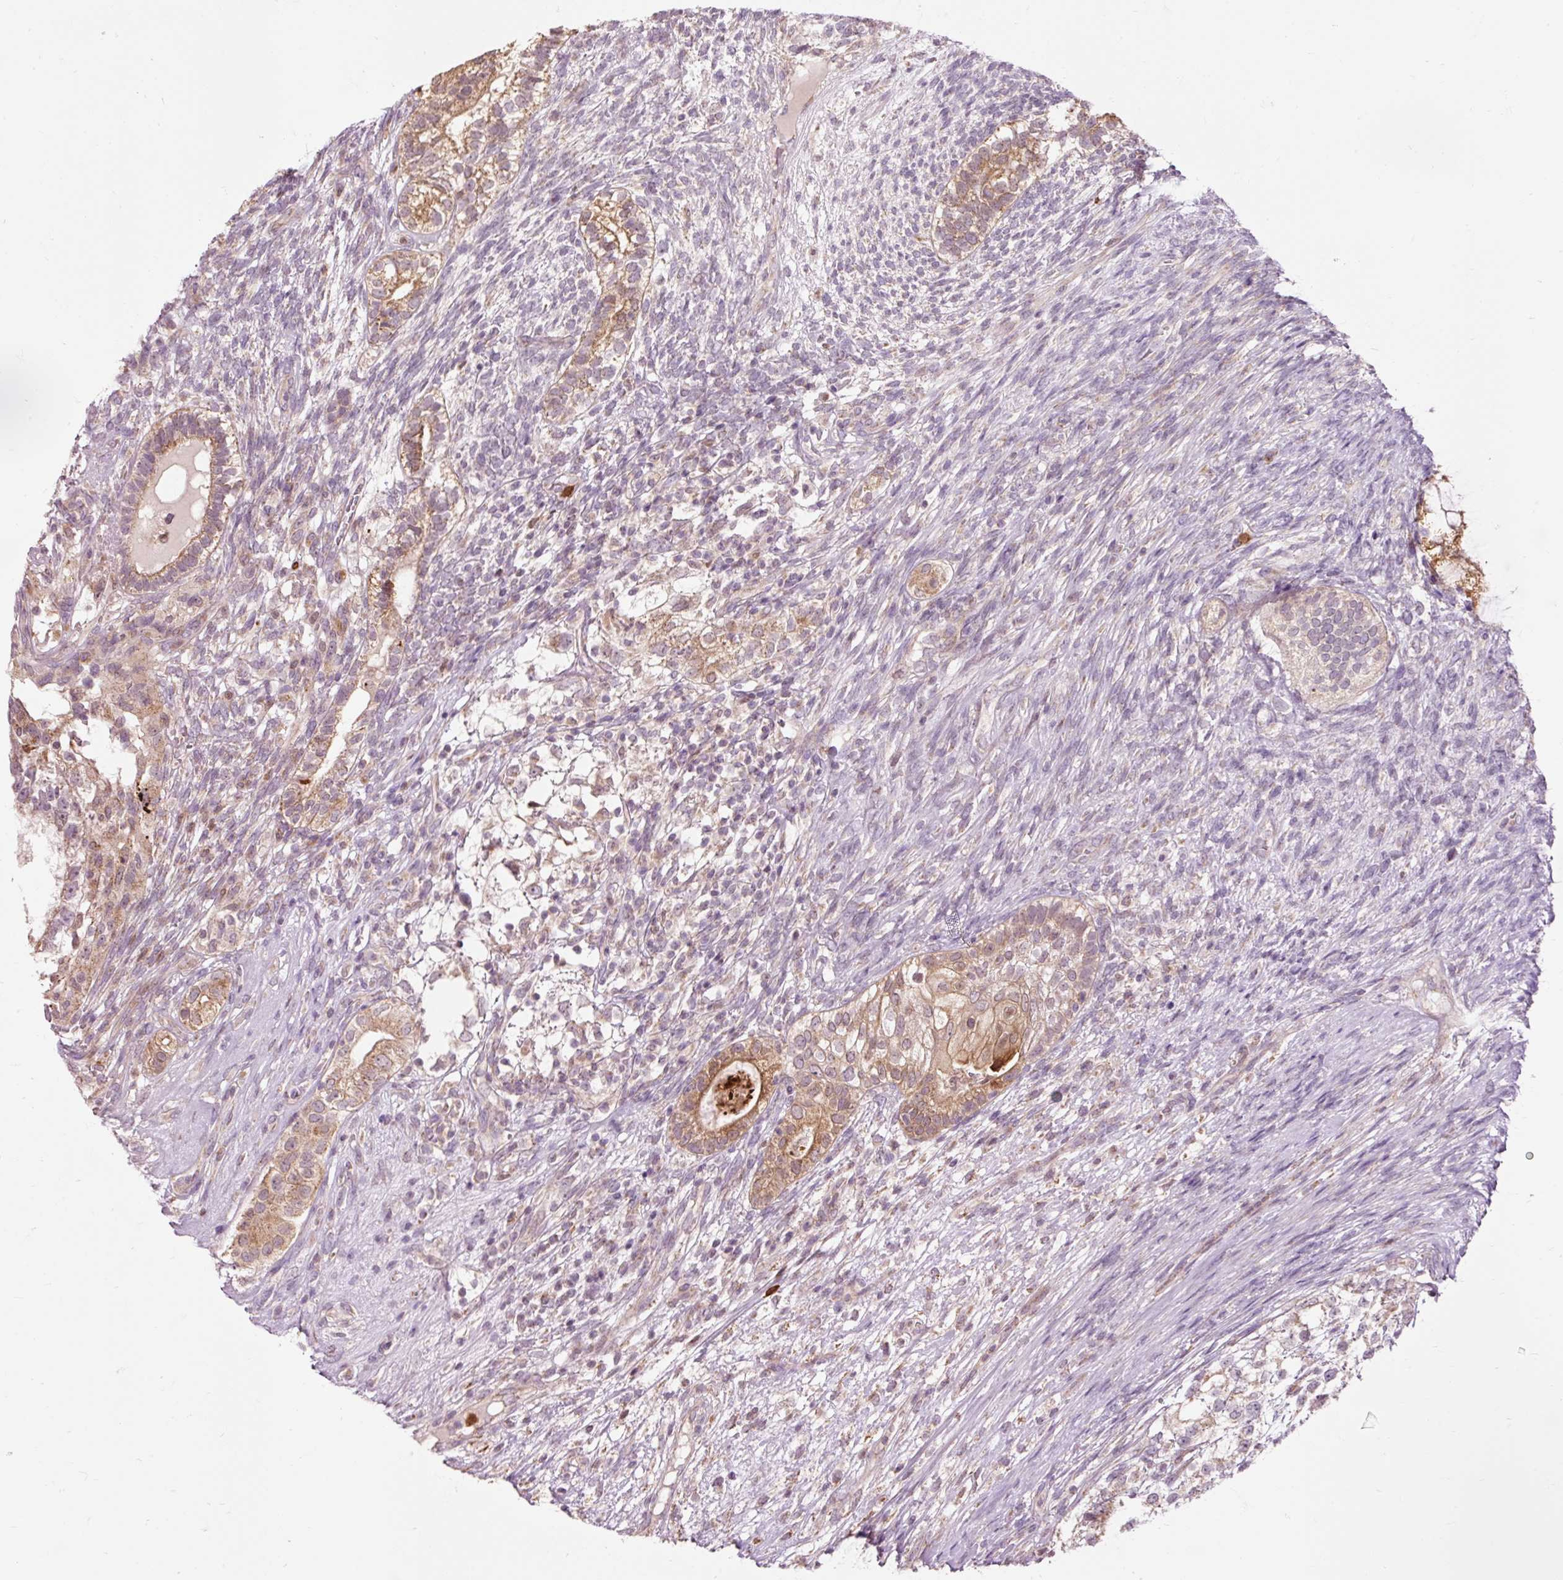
{"staining": {"intensity": "moderate", "quantity": ">75%", "location": "cytoplasmic/membranous"}, "tissue": "testis cancer", "cell_type": "Tumor cells", "image_type": "cancer", "snomed": [{"axis": "morphology", "description": "Seminoma, NOS"}, {"axis": "morphology", "description": "Carcinoma, Embryonal, NOS"}, {"axis": "topography", "description": "Testis"}], "caption": "Immunohistochemistry image of human testis cancer stained for a protein (brown), which exhibits medium levels of moderate cytoplasmic/membranous expression in about >75% of tumor cells.", "gene": "PRDX5", "patient": {"sex": "male", "age": 41}}